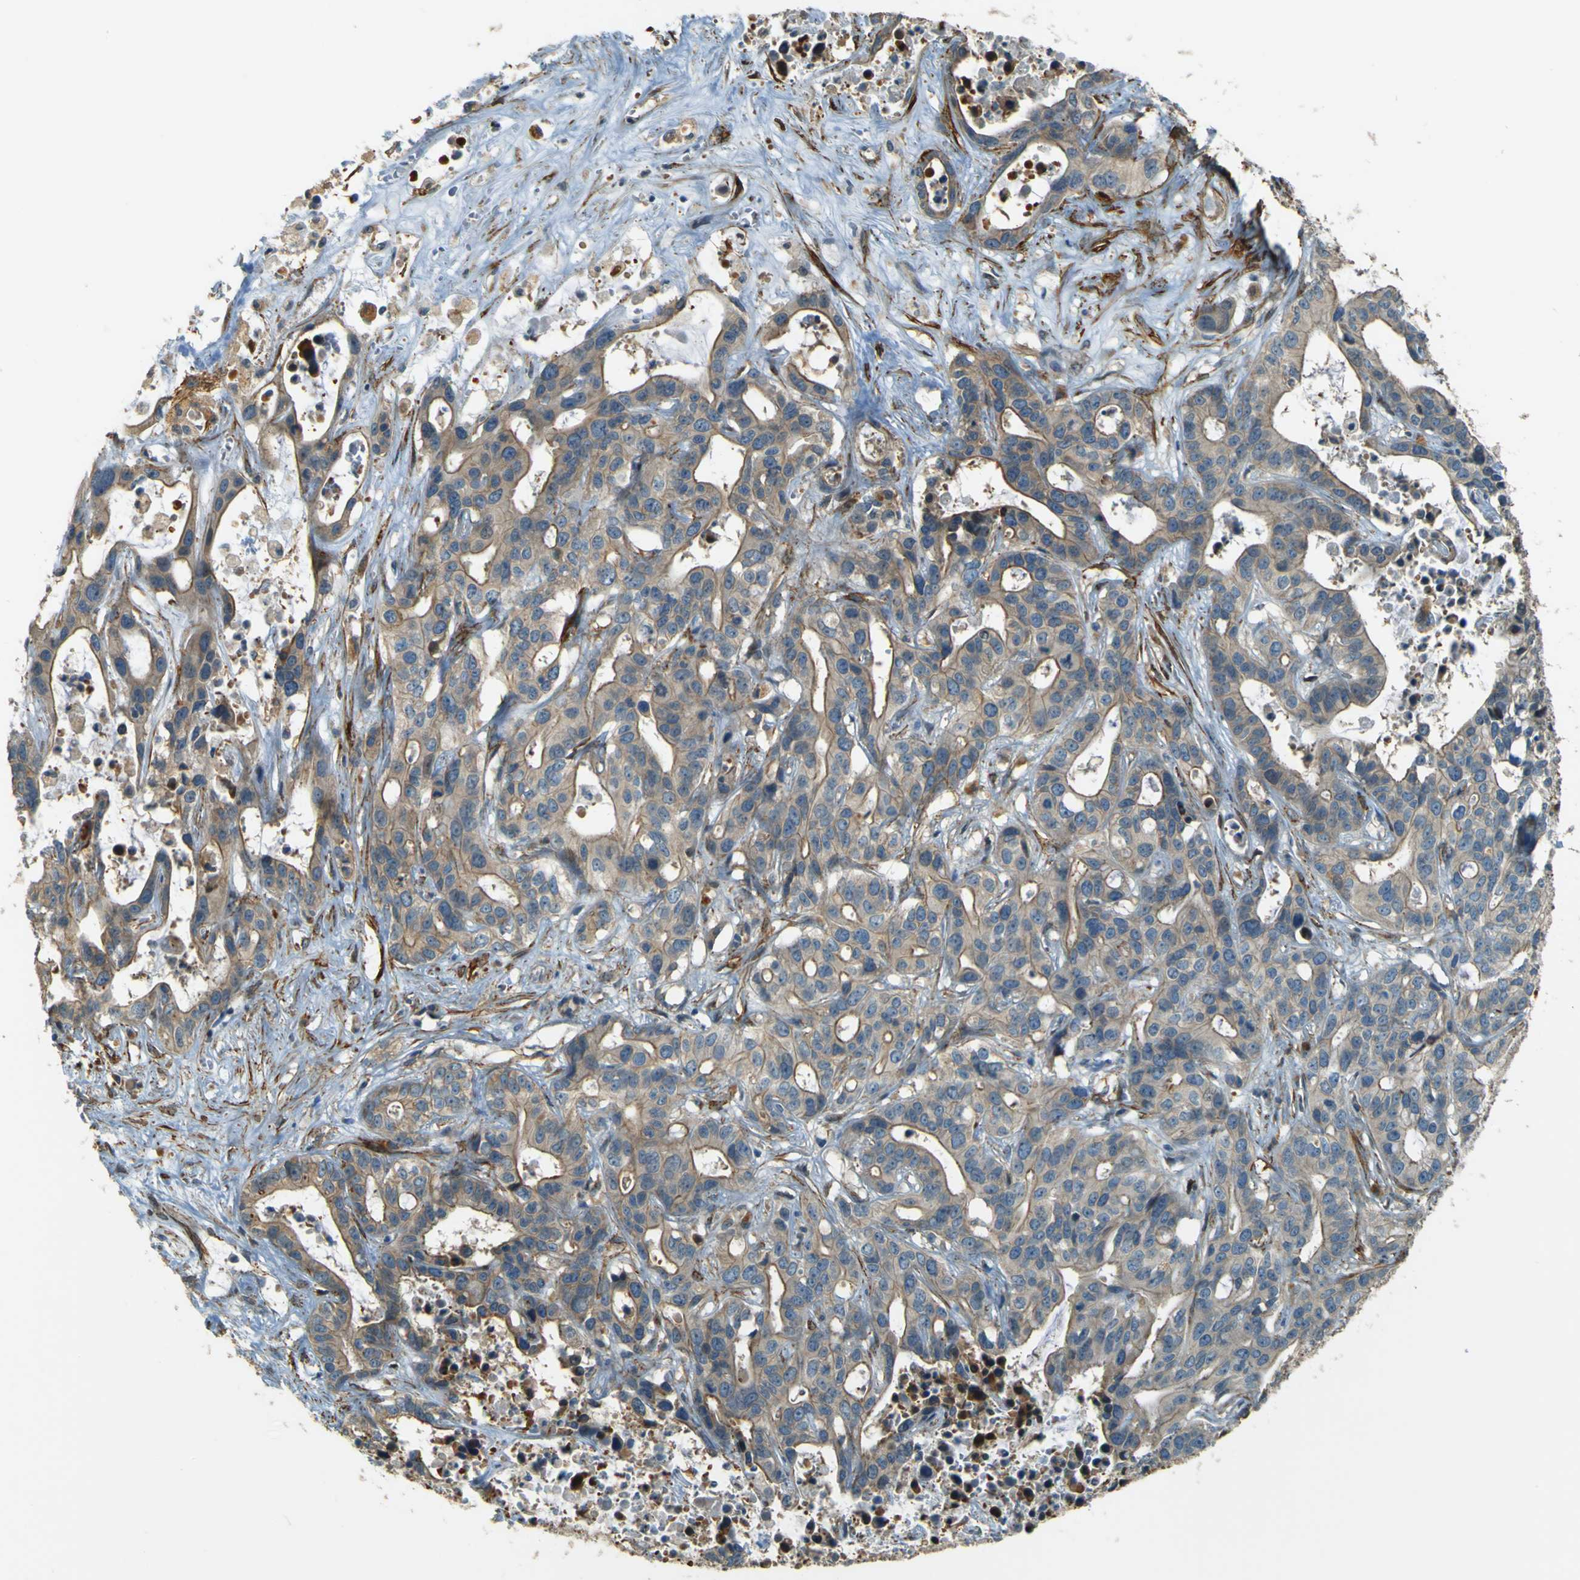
{"staining": {"intensity": "moderate", "quantity": "25%-75%", "location": "cytoplasmic/membranous"}, "tissue": "liver cancer", "cell_type": "Tumor cells", "image_type": "cancer", "snomed": [{"axis": "morphology", "description": "Cholangiocarcinoma"}, {"axis": "topography", "description": "Liver"}], "caption": "Immunohistochemistry of human liver cancer (cholangiocarcinoma) exhibits medium levels of moderate cytoplasmic/membranous expression in about 25%-75% of tumor cells. (DAB = brown stain, brightfield microscopy at high magnification).", "gene": "NEXN", "patient": {"sex": "female", "age": 65}}